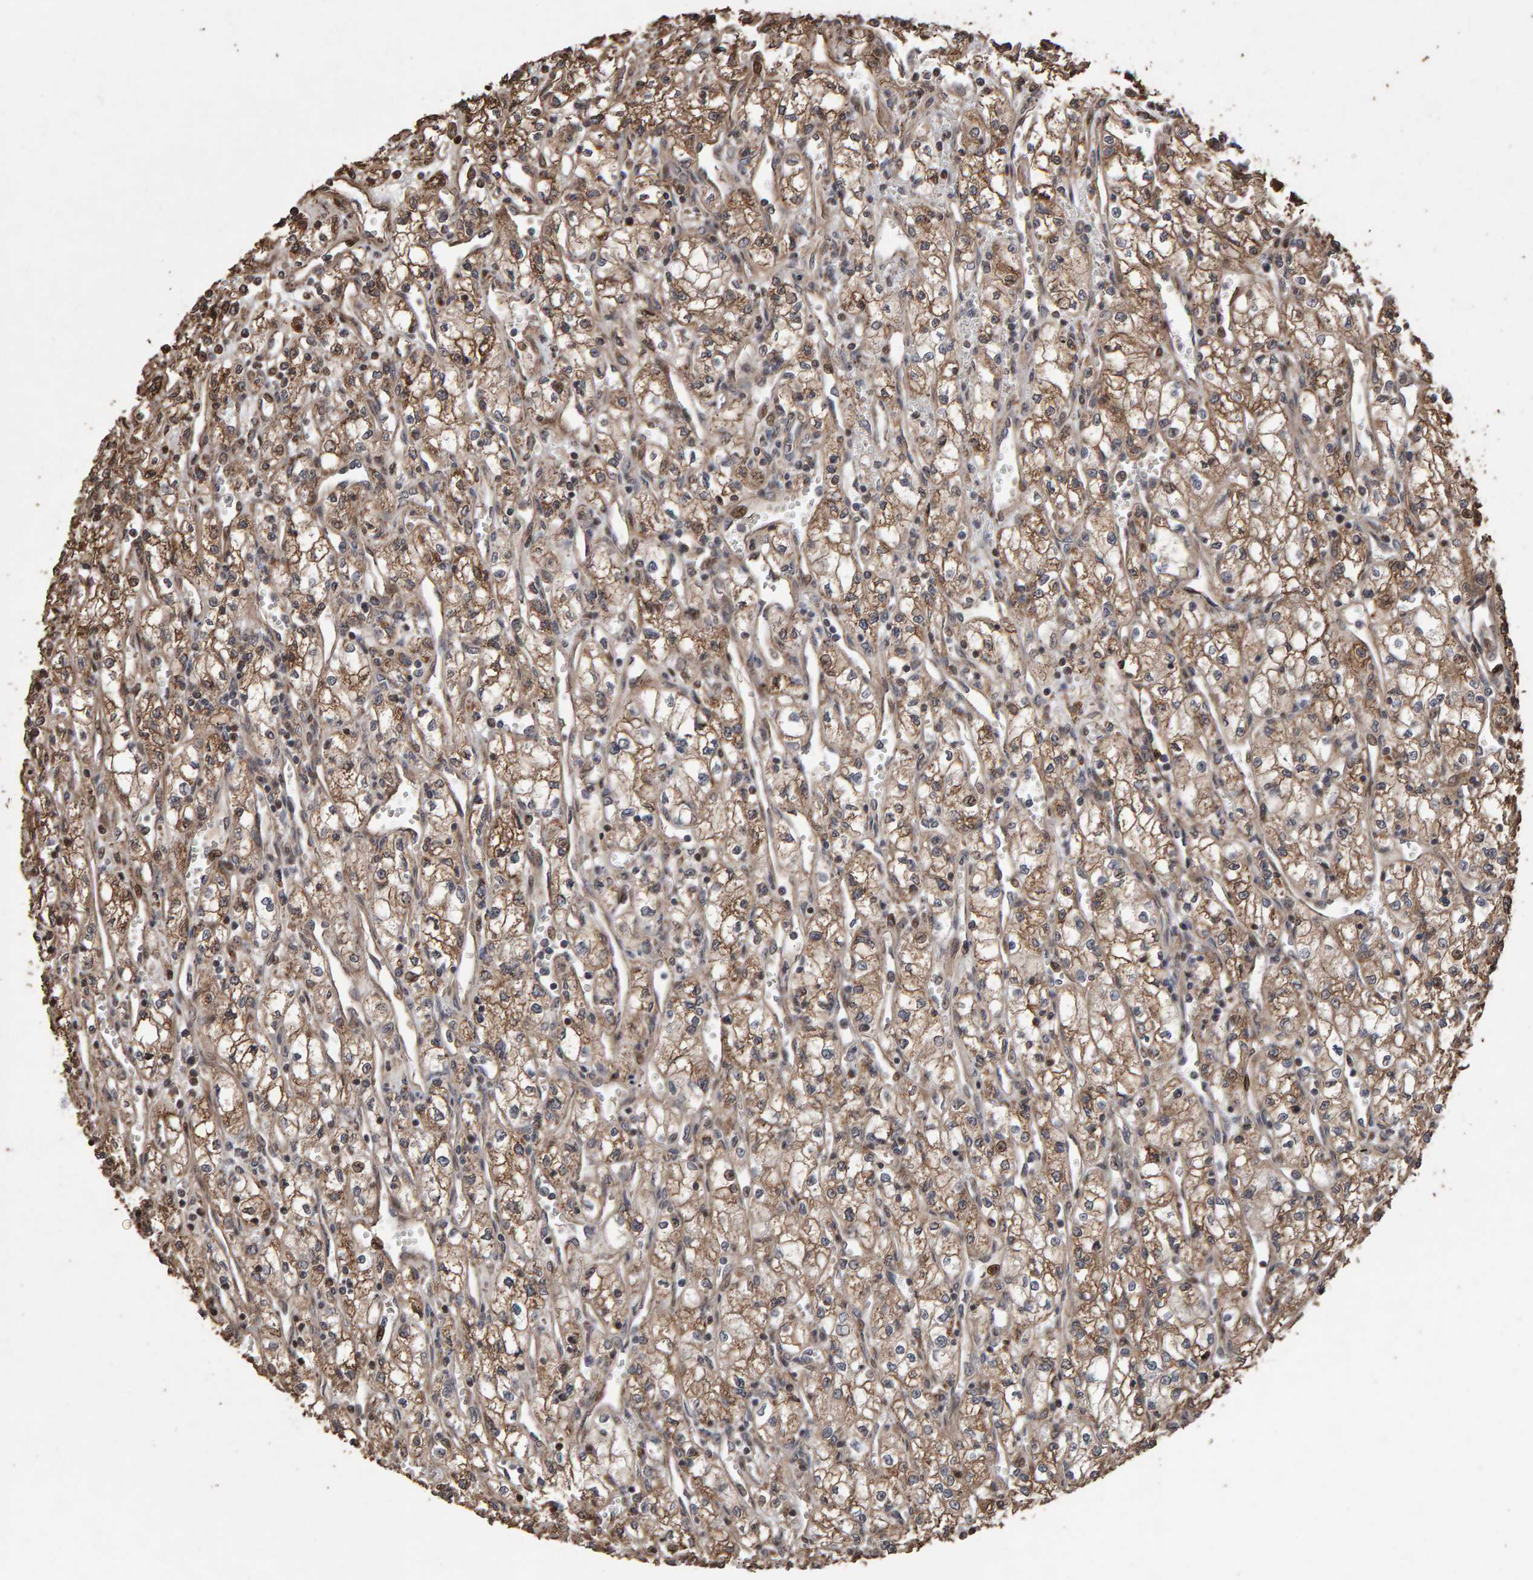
{"staining": {"intensity": "moderate", "quantity": ">75%", "location": "cytoplasmic/membranous"}, "tissue": "renal cancer", "cell_type": "Tumor cells", "image_type": "cancer", "snomed": [{"axis": "morphology", "description": "Adenocarcinoma, NOS"}, {"axis": "topography", "description": "Kidney"}], "caption": "The micrograph displays staining of renal adenocarcinoma, revealing moderate cytoplasmic/membranous protein expression (brown color) within tumor cells.", "gene": "OSBP2", "patient": {"sex": "male", "age": 59}}